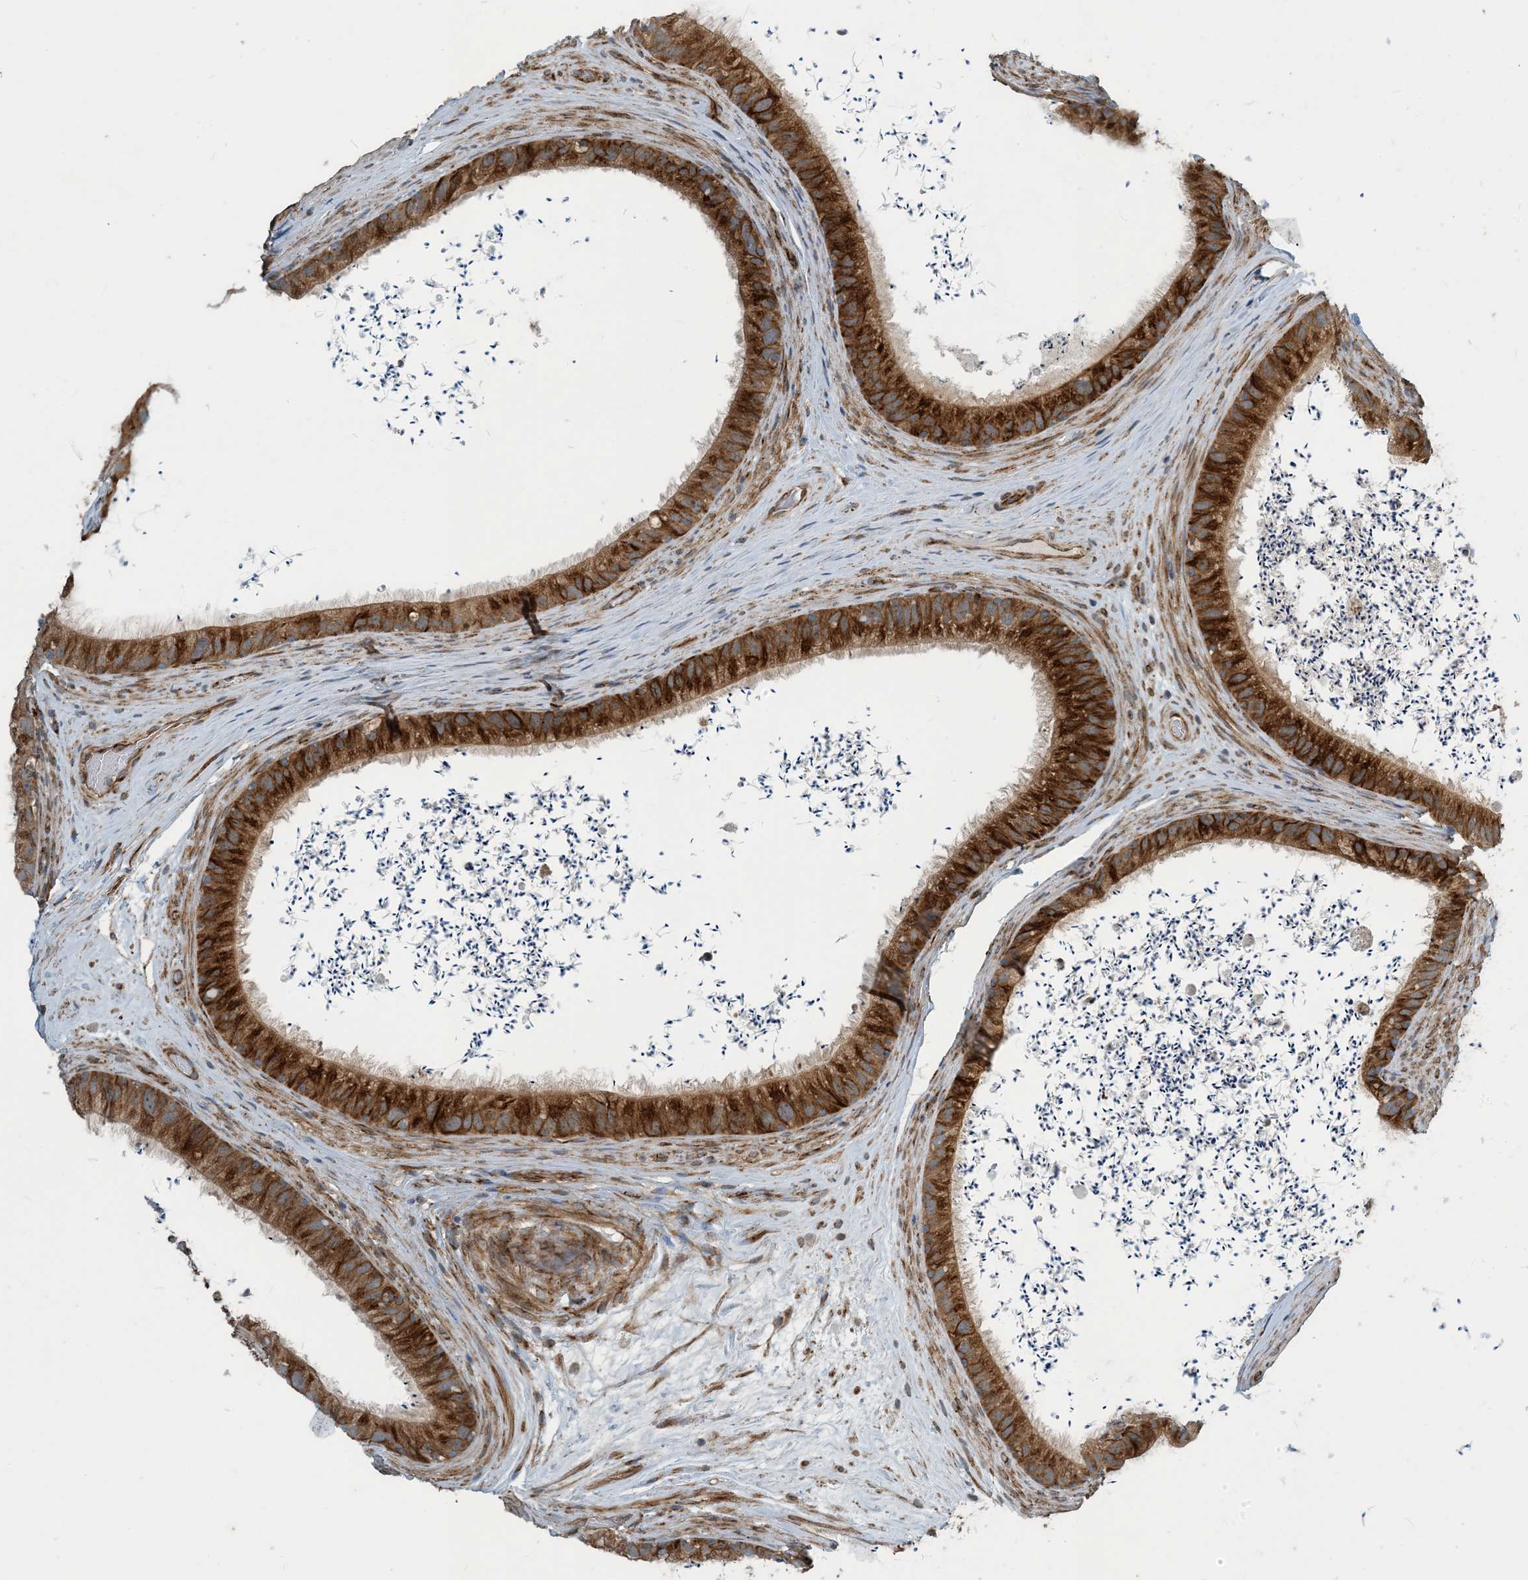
{"staining": {"intensity": "strong", "quantity": ">75%", "location": "cytoplasmic/membranous"}, "tissue": "epididymis", "cell_type": "Glandular cells", "image_type": "normal", "snomed": [{"axis": "morphology", "description": "Normal tissue, NOS"}, {"axis": "topography", "description": "Epididymis, spermatic cord, NOS"}], "caption": "IHC image of normal epididymis: human epididymis stained using IHC displays high levels of strong protein expression localized specifically in the cytoplasmic/membranous of glandular cells, appearing as a cytoplasmic/membranous brown color.", "gene": "ZBTB3", "patient": {"sex": "male", "age": 50}}